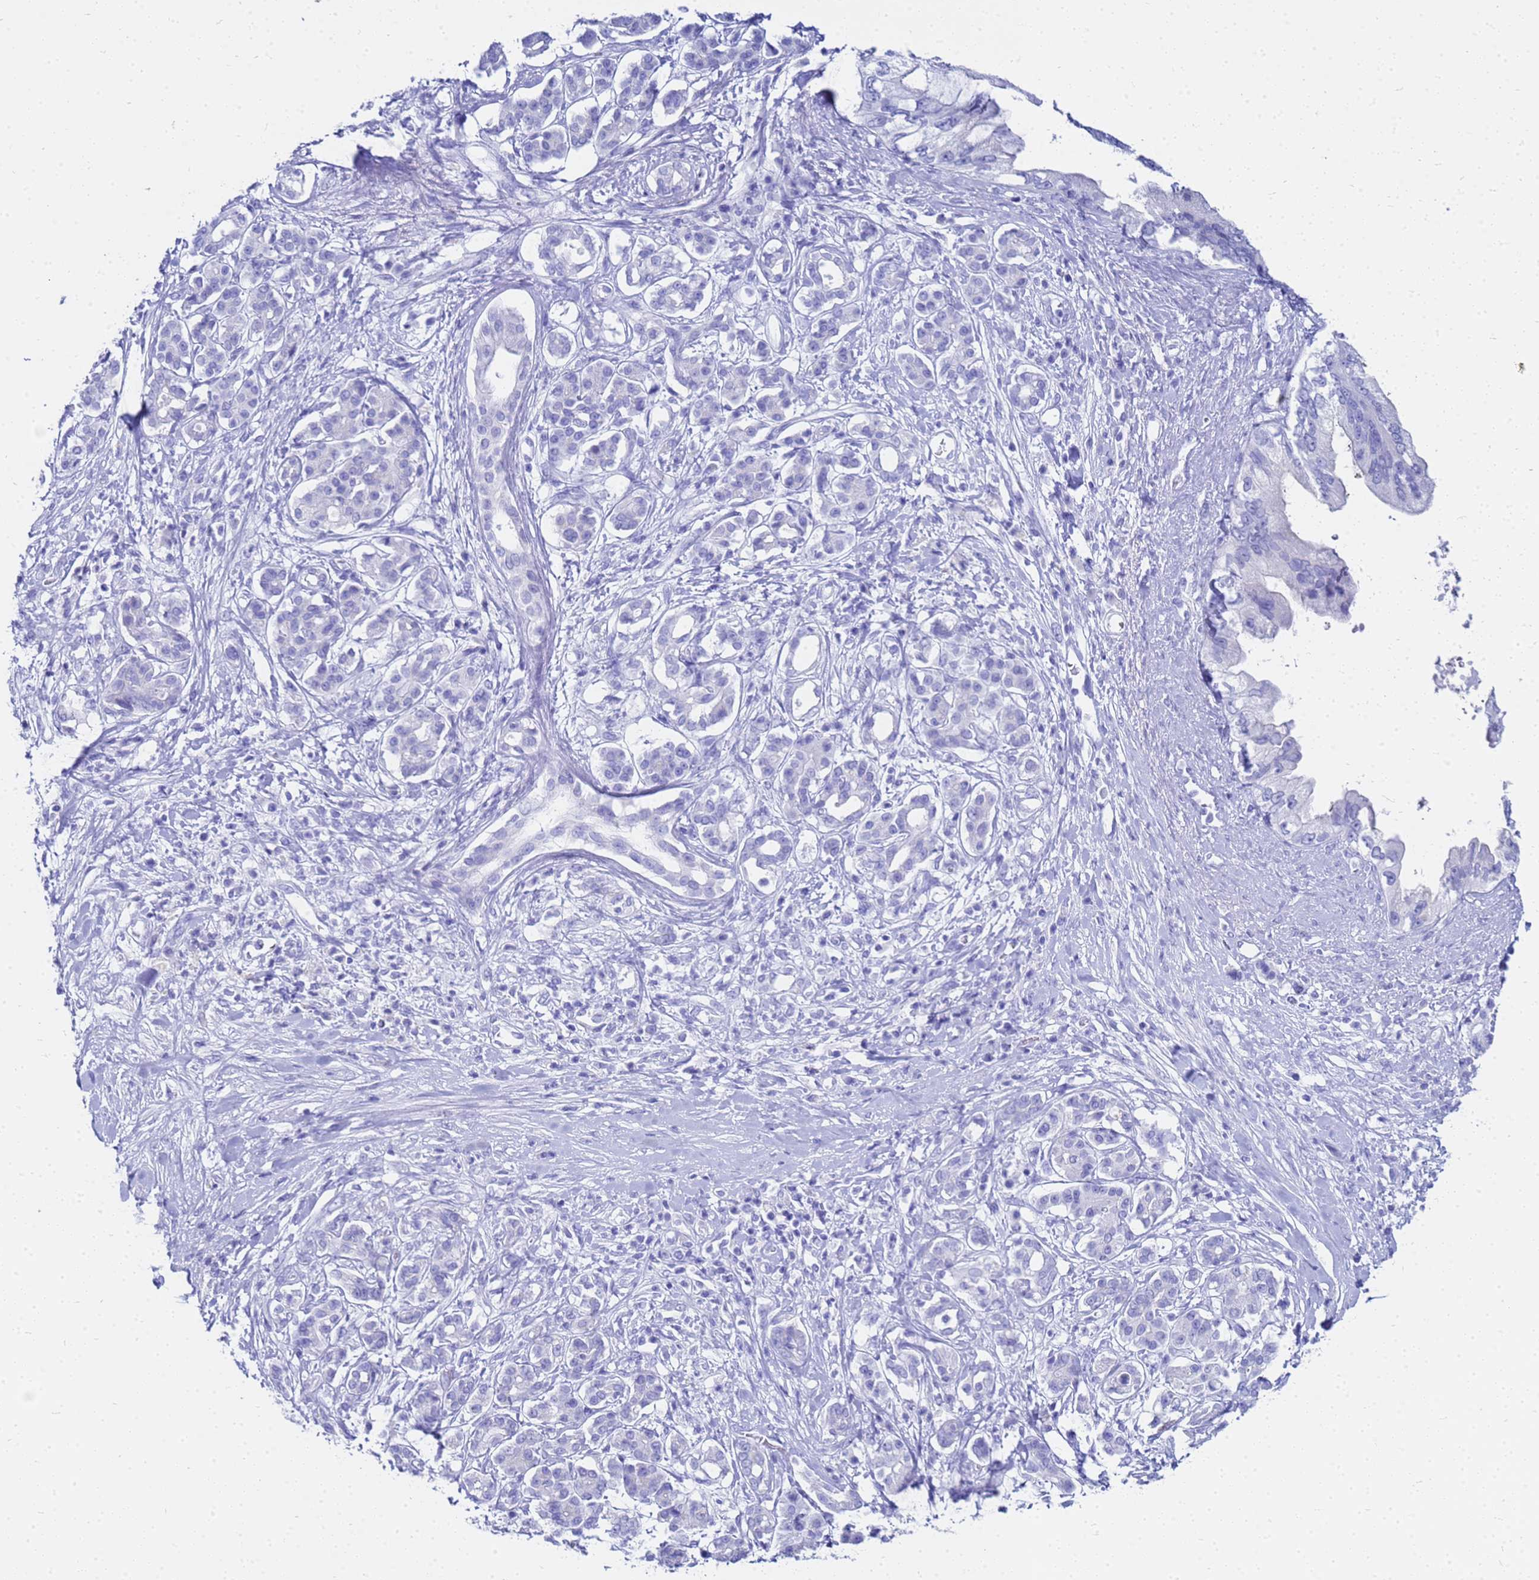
{"staining": {"intensity": "negative", "quantity": "none", "location": "none"}, "tissue": "pancreatic cancer", "cell_type": "Tumor cells", "image_type": "cancer", "snomed": [{"axis": "morphology", "description": "Adenocarcinoma, NOS"}, {"axis": "topography", "description": "Pancreas"}], "caption": "There is no significant expression in tumor cells of pancreatic cancer.", "gene": "CKB", "patient": {"sex": "female", "age": 56}}